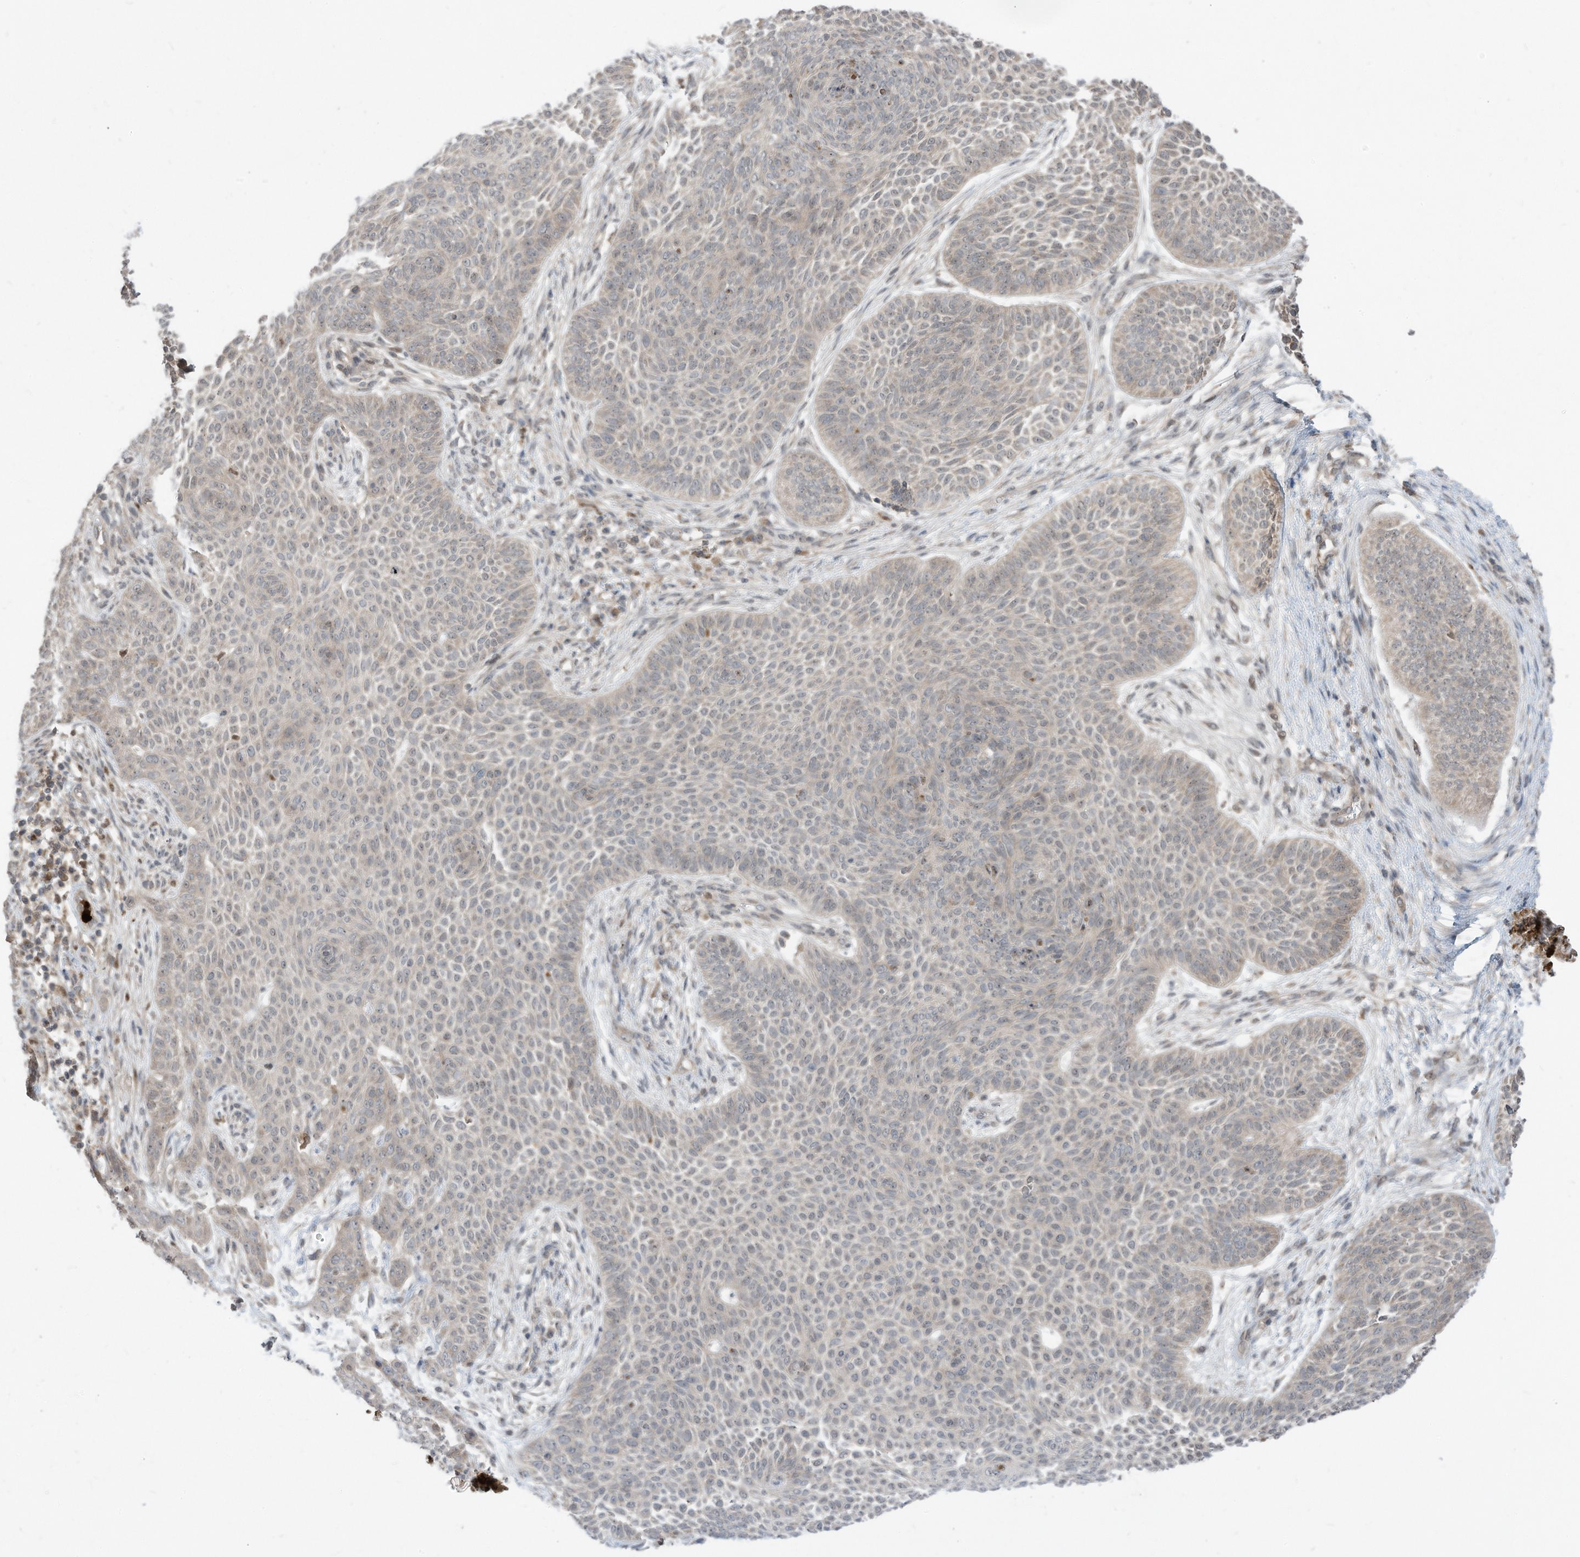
{"staining": {"intensity": "negative", "quantity": "none", "location": "none"}, "tissue": "skin cancer", "cell_type": "Tumor cells", "image_type": "cancer", "snomed": [{"axis": "morphology", "description": "Basal cell carcinoma"}, {"axis": "topography", "description": "Skin"}], "caption": "A histopathology image of human basal cell carcinoma (skin) is negative for staining in tumor cells.", "gene": "CNKSR1", "patient": {"sex": "male", "age": 85}}